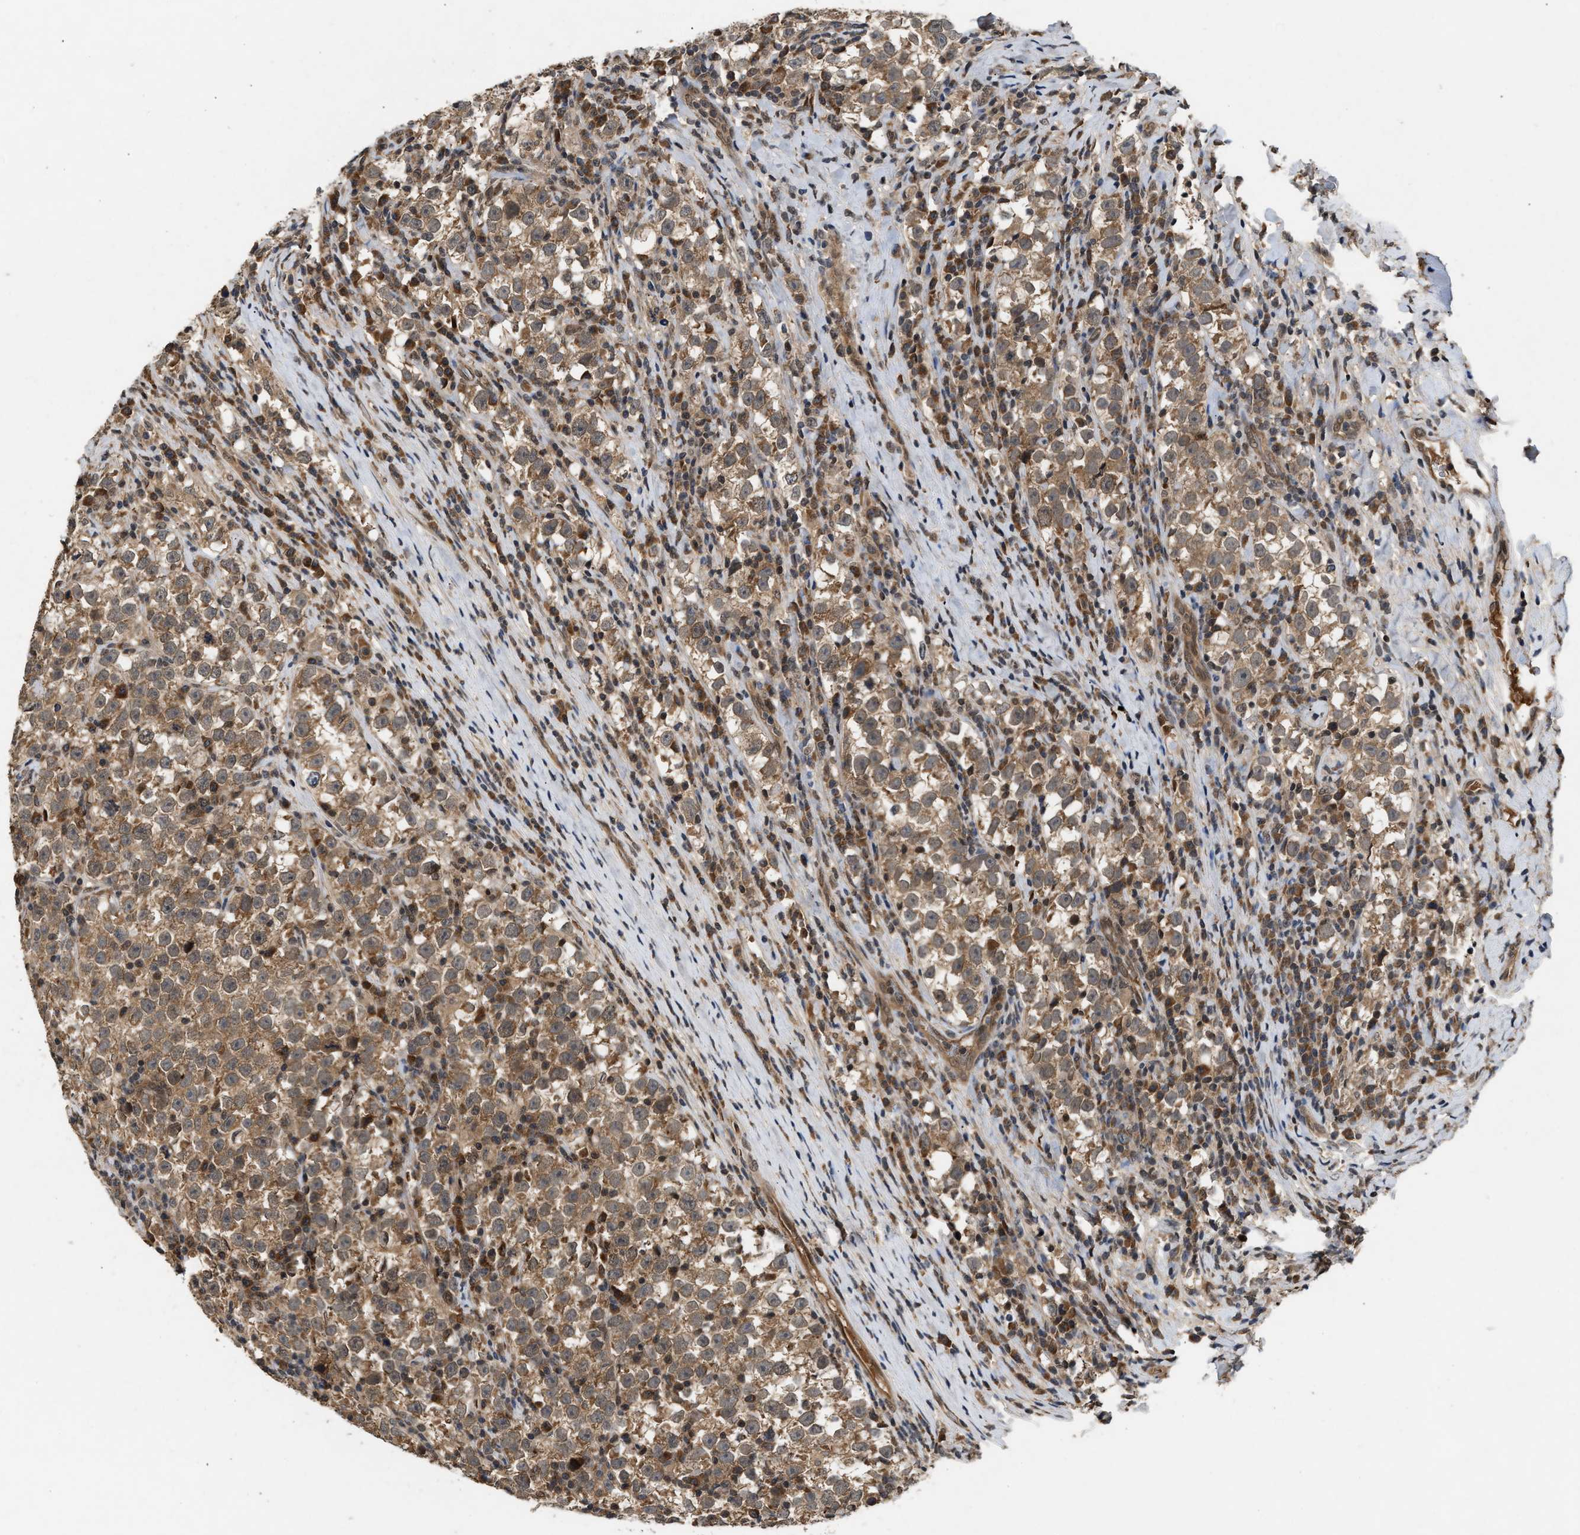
{"staining": {"intensity": "moderate", "quantity": ">75%", "location": "cytoplasmic/membranous"}, "tissue": "testis cancer", "cell_type": "Tumor cells", "image_type": "cancer", "snomed": [{"axis": "morphology", "description": "Normal tissue, NOS"}, {"axis": "morphology", "description": "Seminoma, NOS"}, {"axis": "topography", "description": "Testis"}], "caption": "There is medium levels of moderate cytoplasmic/membranous expression in tumor cells of testis seminoma, as demonstrated by immunohistochemical staining (brown color).", "gene": "RUSC2", "patient": {"sex": "male", "age": 43}}